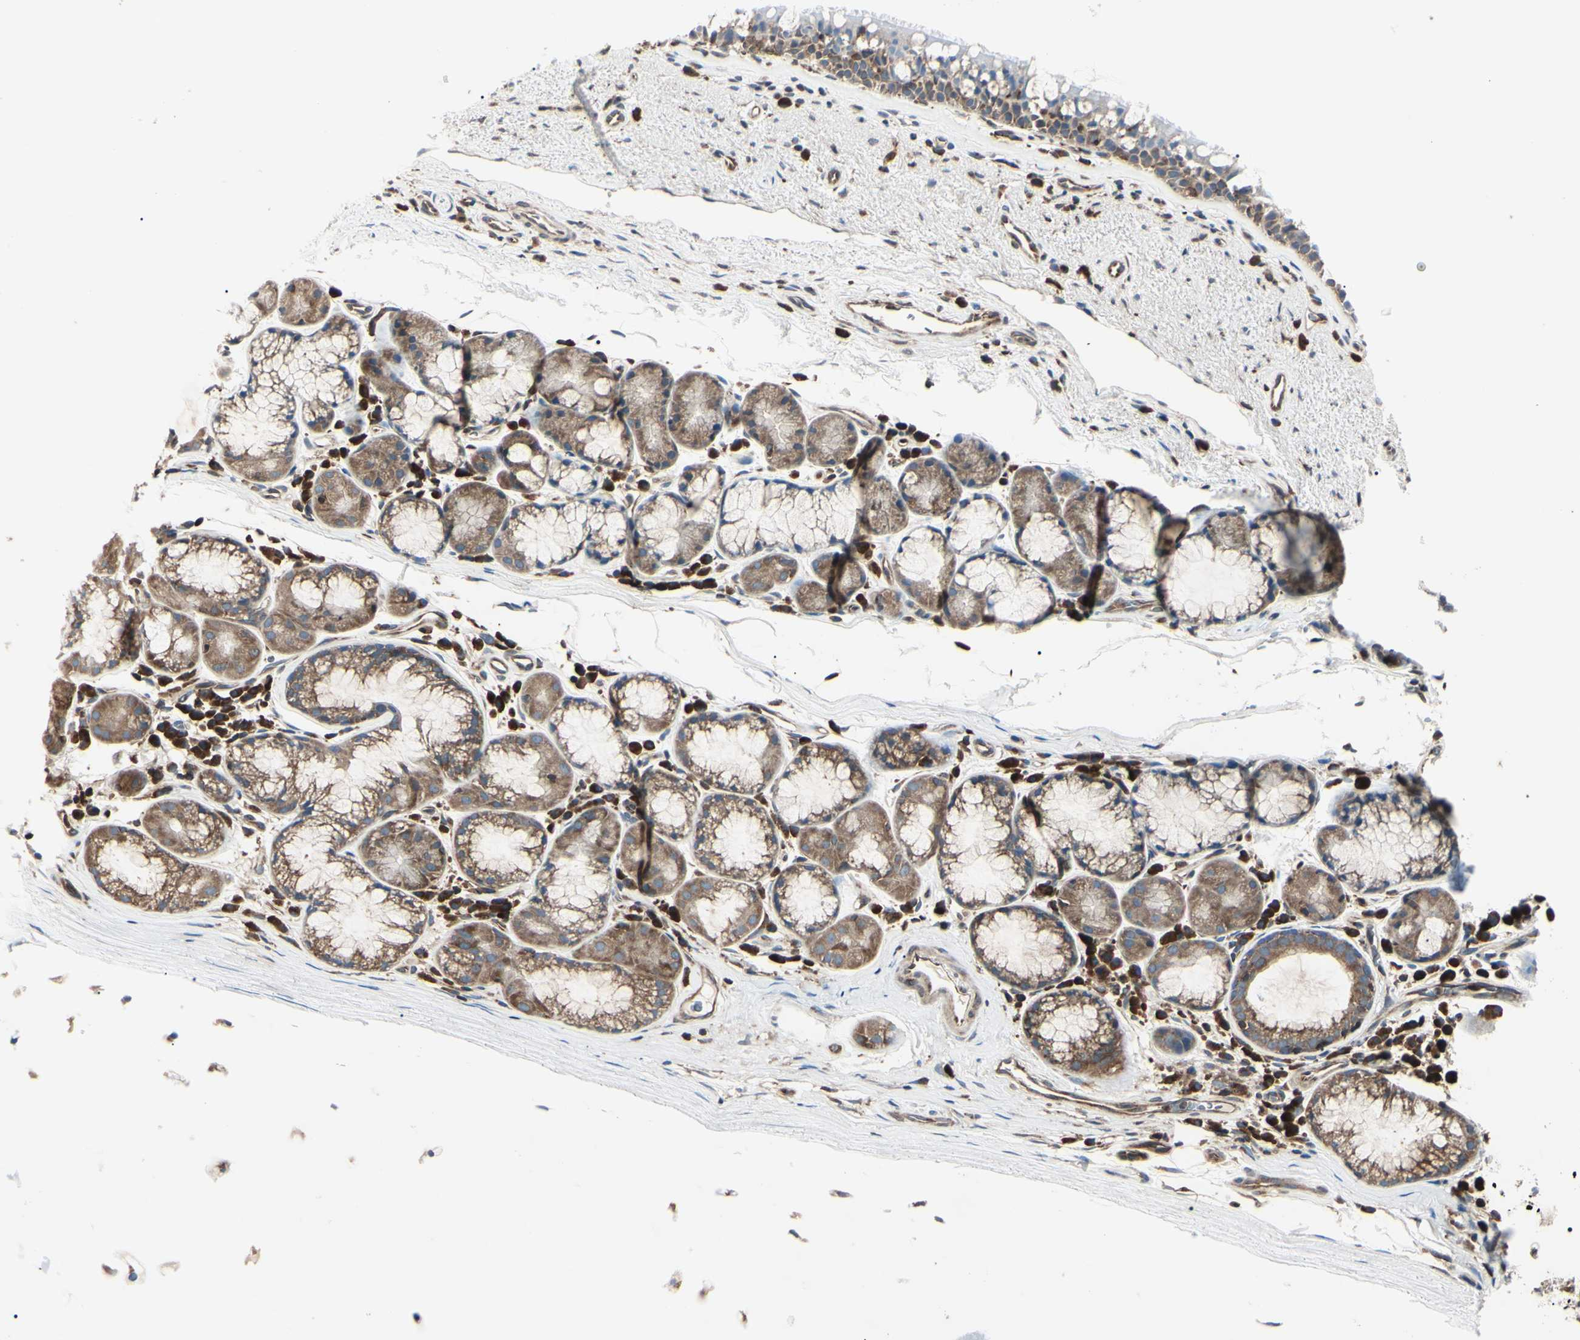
{"staining": {"intensity": "moderate", "quantity": ">75%", "location": "cytoplasmic/membranous"}, "tissue": "bronchus", "cell_type": "Respiratory epithelial cells", "image_type": "normal", "snomed": [{"axis": "morphology", "description": "Normal tissue, NOS"}, {"axis": "topography", "description": "Bronchus"}], "caption": "About >75% of respiratory epithelial cells in benign bronchus demonstrate moderate cytoplasmic/membranous protein positivity as visualized by brown immunohistochemical staining.", "gene": "MAPRE1", "patient": {"sex": "female", "age": 54}}